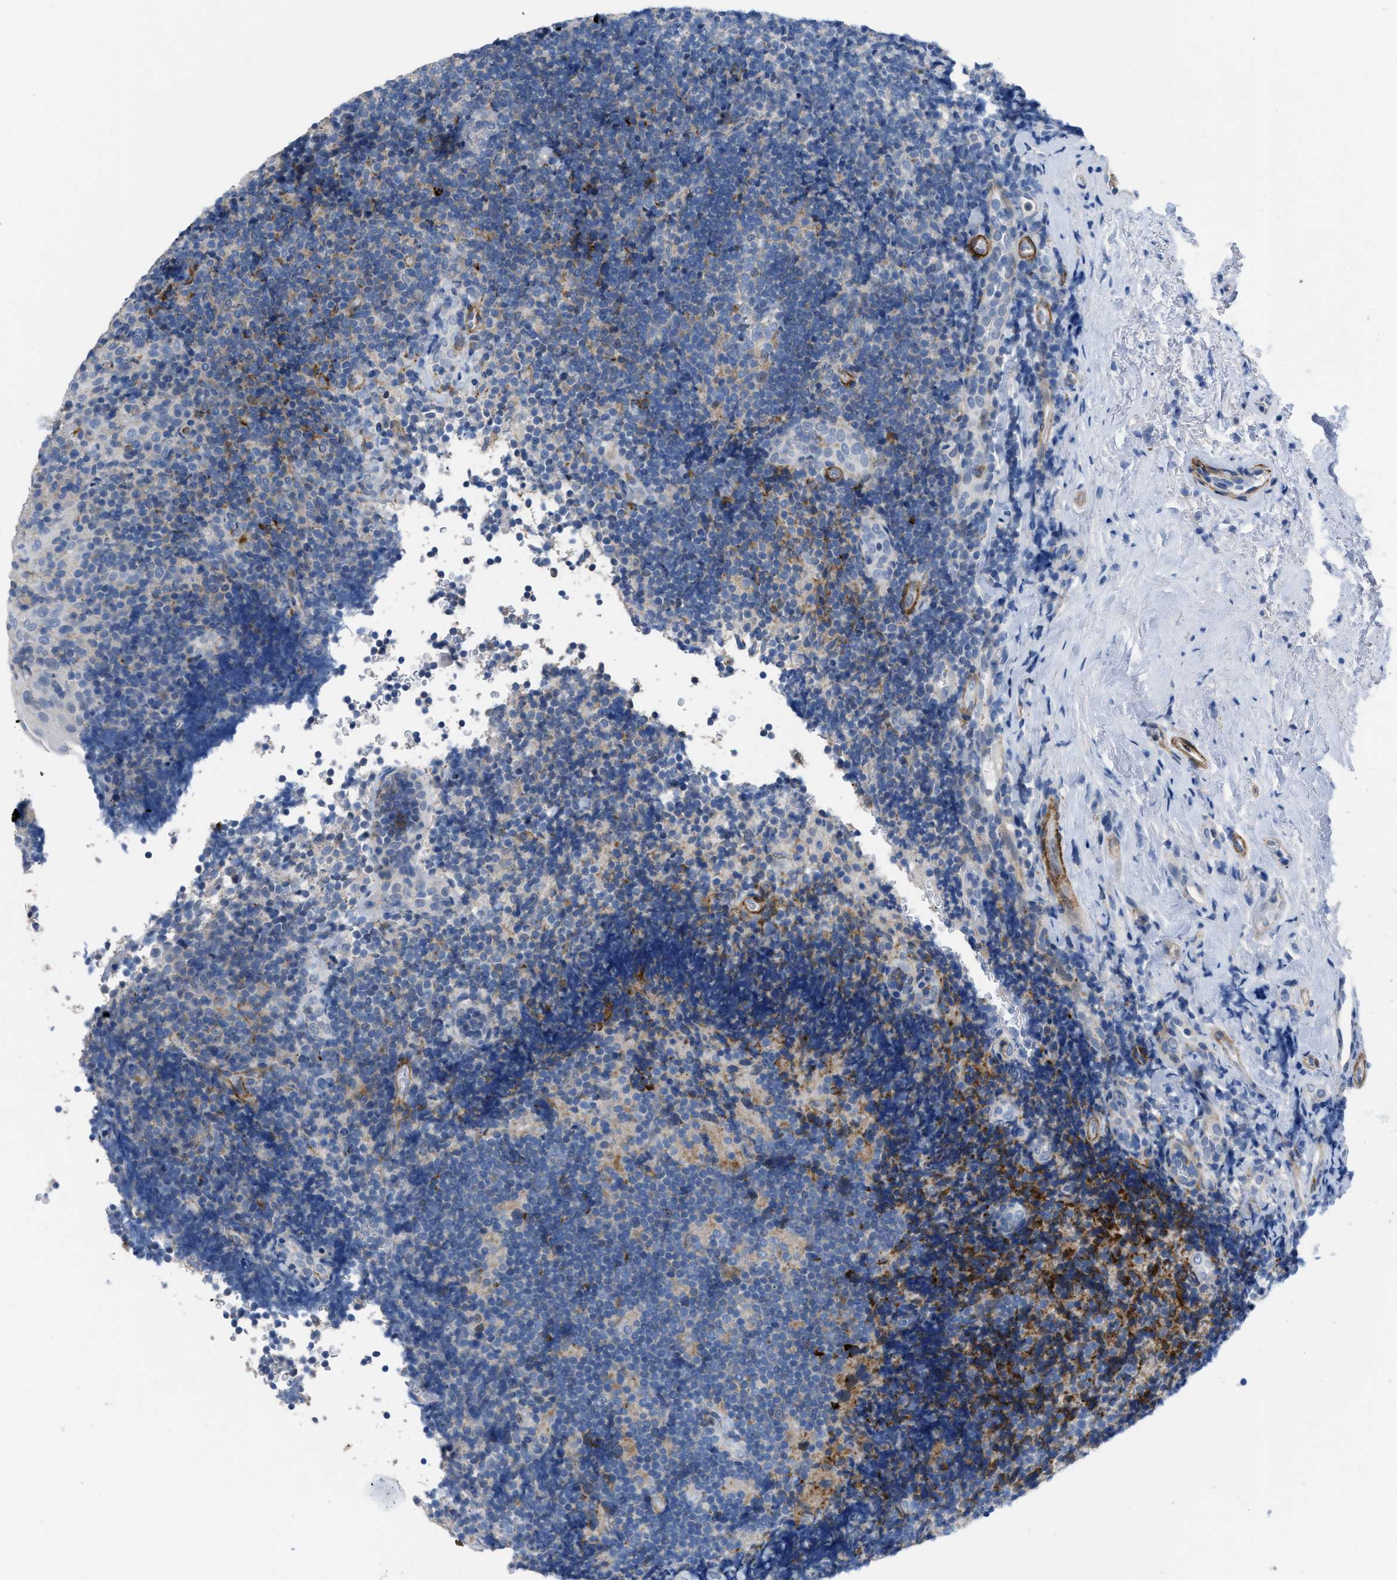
{"staining": {"intensity": "weak", "quantity": "<25%", "location": "cytoplasmic/membranous"}, "tissue": "tonsil", "cell_type": "Germinal center cells", "image_type": "normal", "snomed": [{"axis": "morphology", "description": "Normal tissue, NOS"}, {"axis": "topography", "description": "Tonsil"}], "caption": "An immunohistochemistry (IHC) photomicrograph of normal tonsil is shown. There is no staining in germinal center cells of tonsil.", "gene": "PRMT2", "patient": {"sex": "male", "age": 37}}